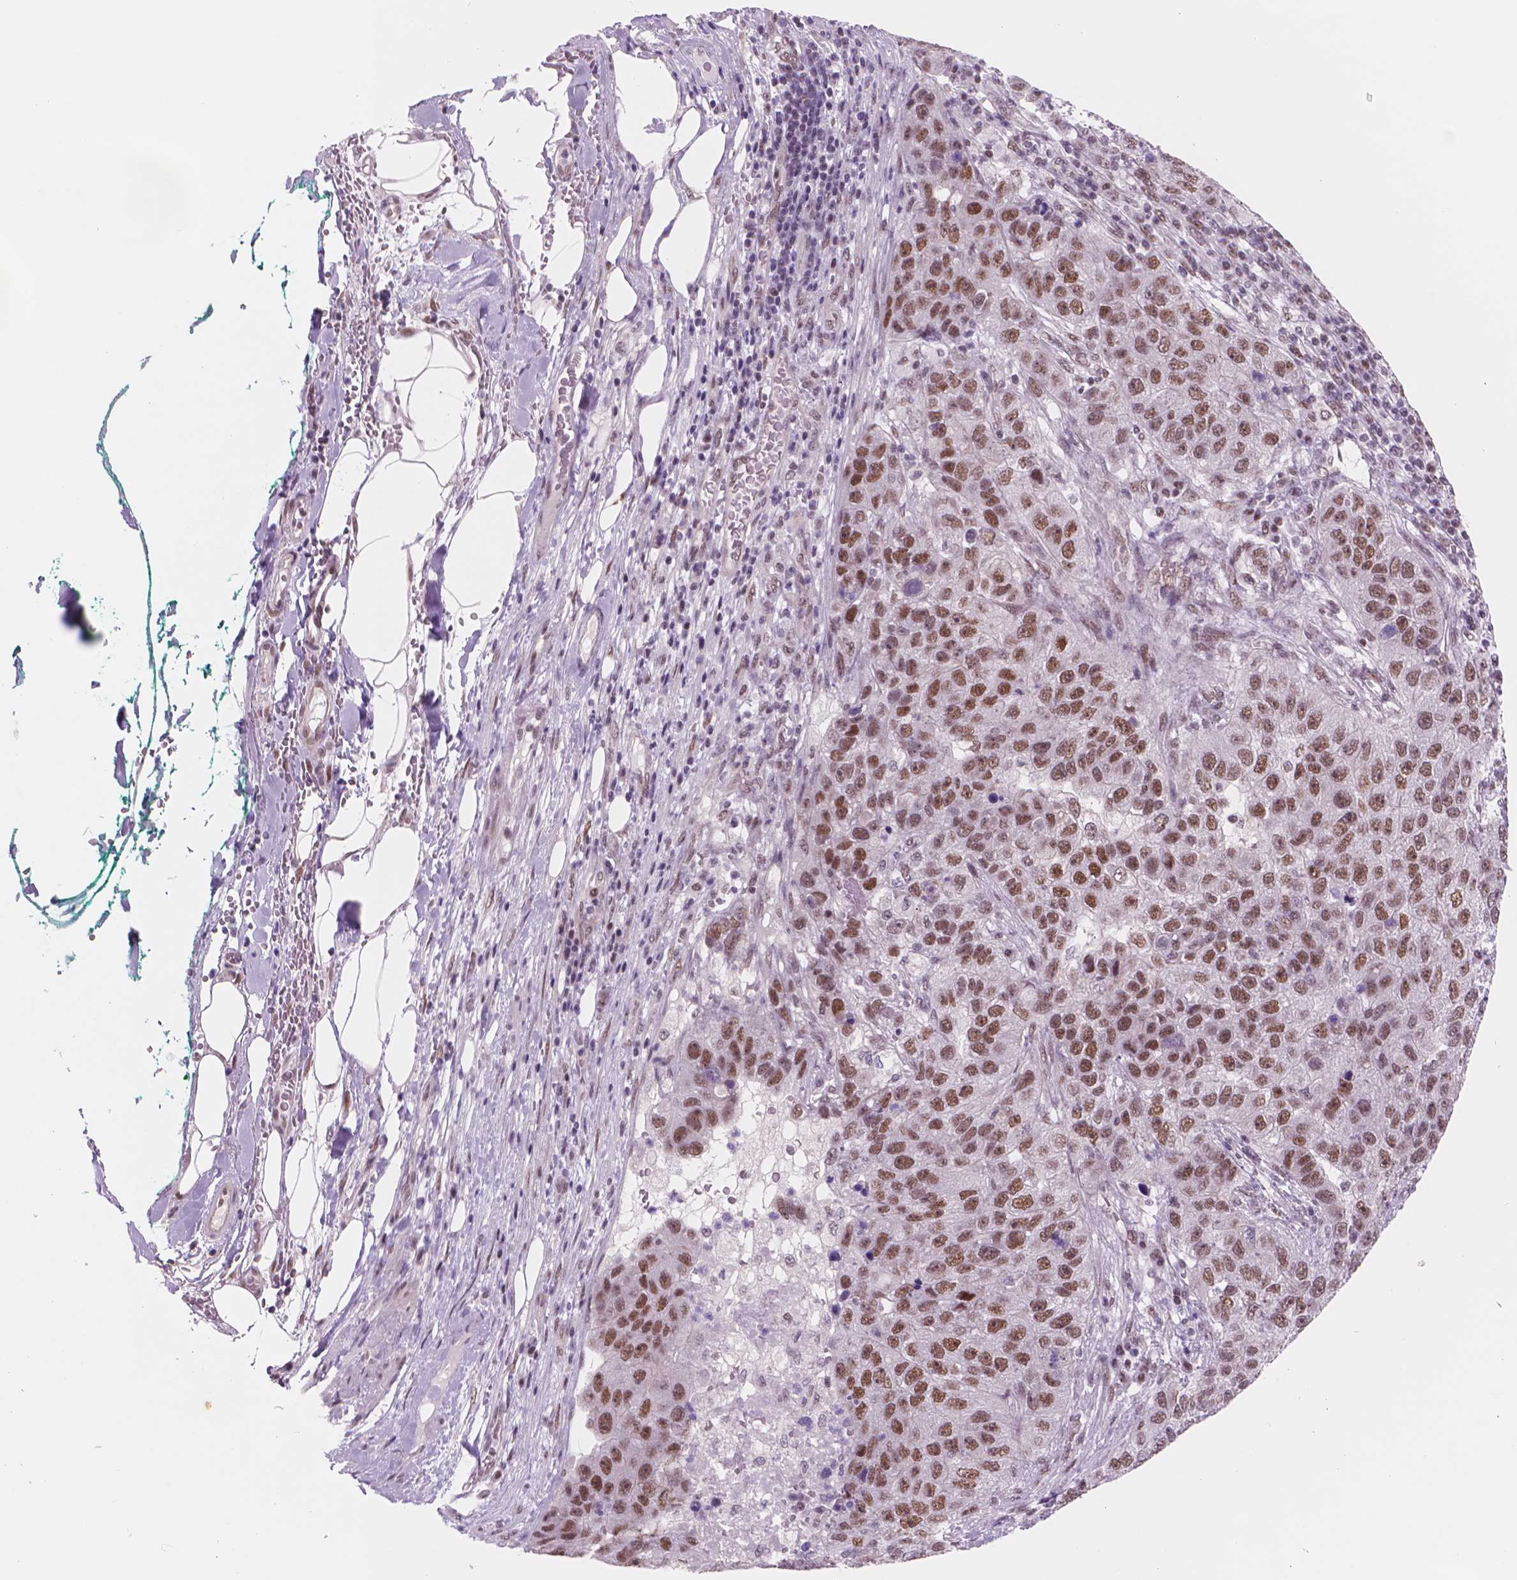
{"staining": {"intensity": "moderate", "quantity": ">75%", "location": "nuclear"}, "tissue": "pancreatic cancer", "cell_type": "Tumor cells", "image_type": "cancer", "snomed": [{"axis": "morphology", "description": "Adenocarcinoma, NOS"}, {"axis": "topography", "description": "Pancreas"}], "caption": "Pancreatic cancer stained with a brown dye shows moderate nuclear positive expression in approximately >75% of tumor cells.", "gene": "POLR3D", "patient": {"sex": "female", "age": 61}}